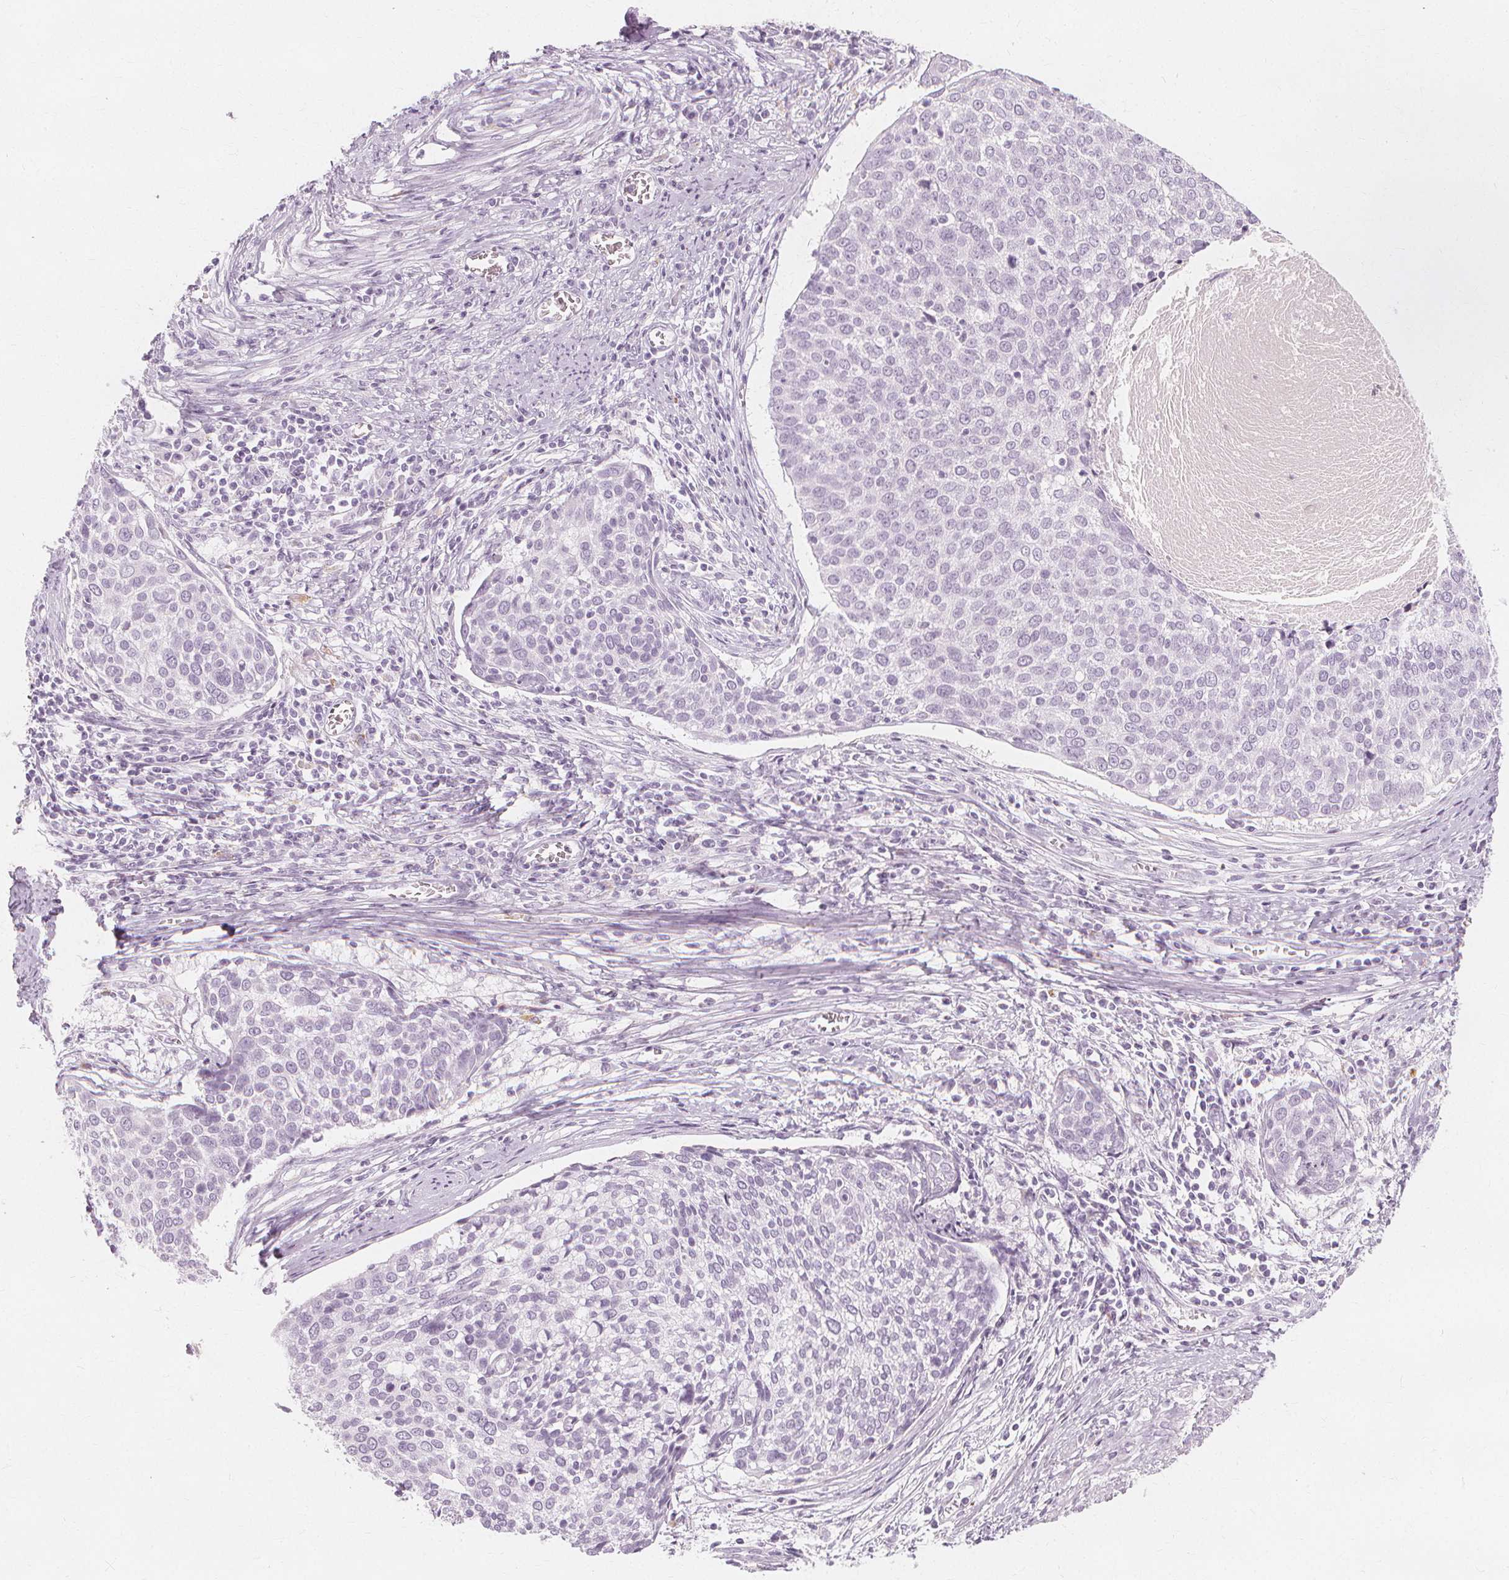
{"staining": {"intensity": "negative", "quantity": "none", "location": "none"}, "tissue": "cervical cancer", "cell_type": "Tumor cells", "image_type": "cancer", "snomed": [{"axis": "morphology", "description": "Squamous cell carcinoma, NOS"}, {"axis": "topography", "description": "Cervix"}], "caption": "Immunohistochemistry micrograph of neoplastic tissue: human cervical cancer stained with DAB shows no significant protein positivity in tumor cells.", "gene": "TFF1", "patient": {"sex": "female", "age": 39}}